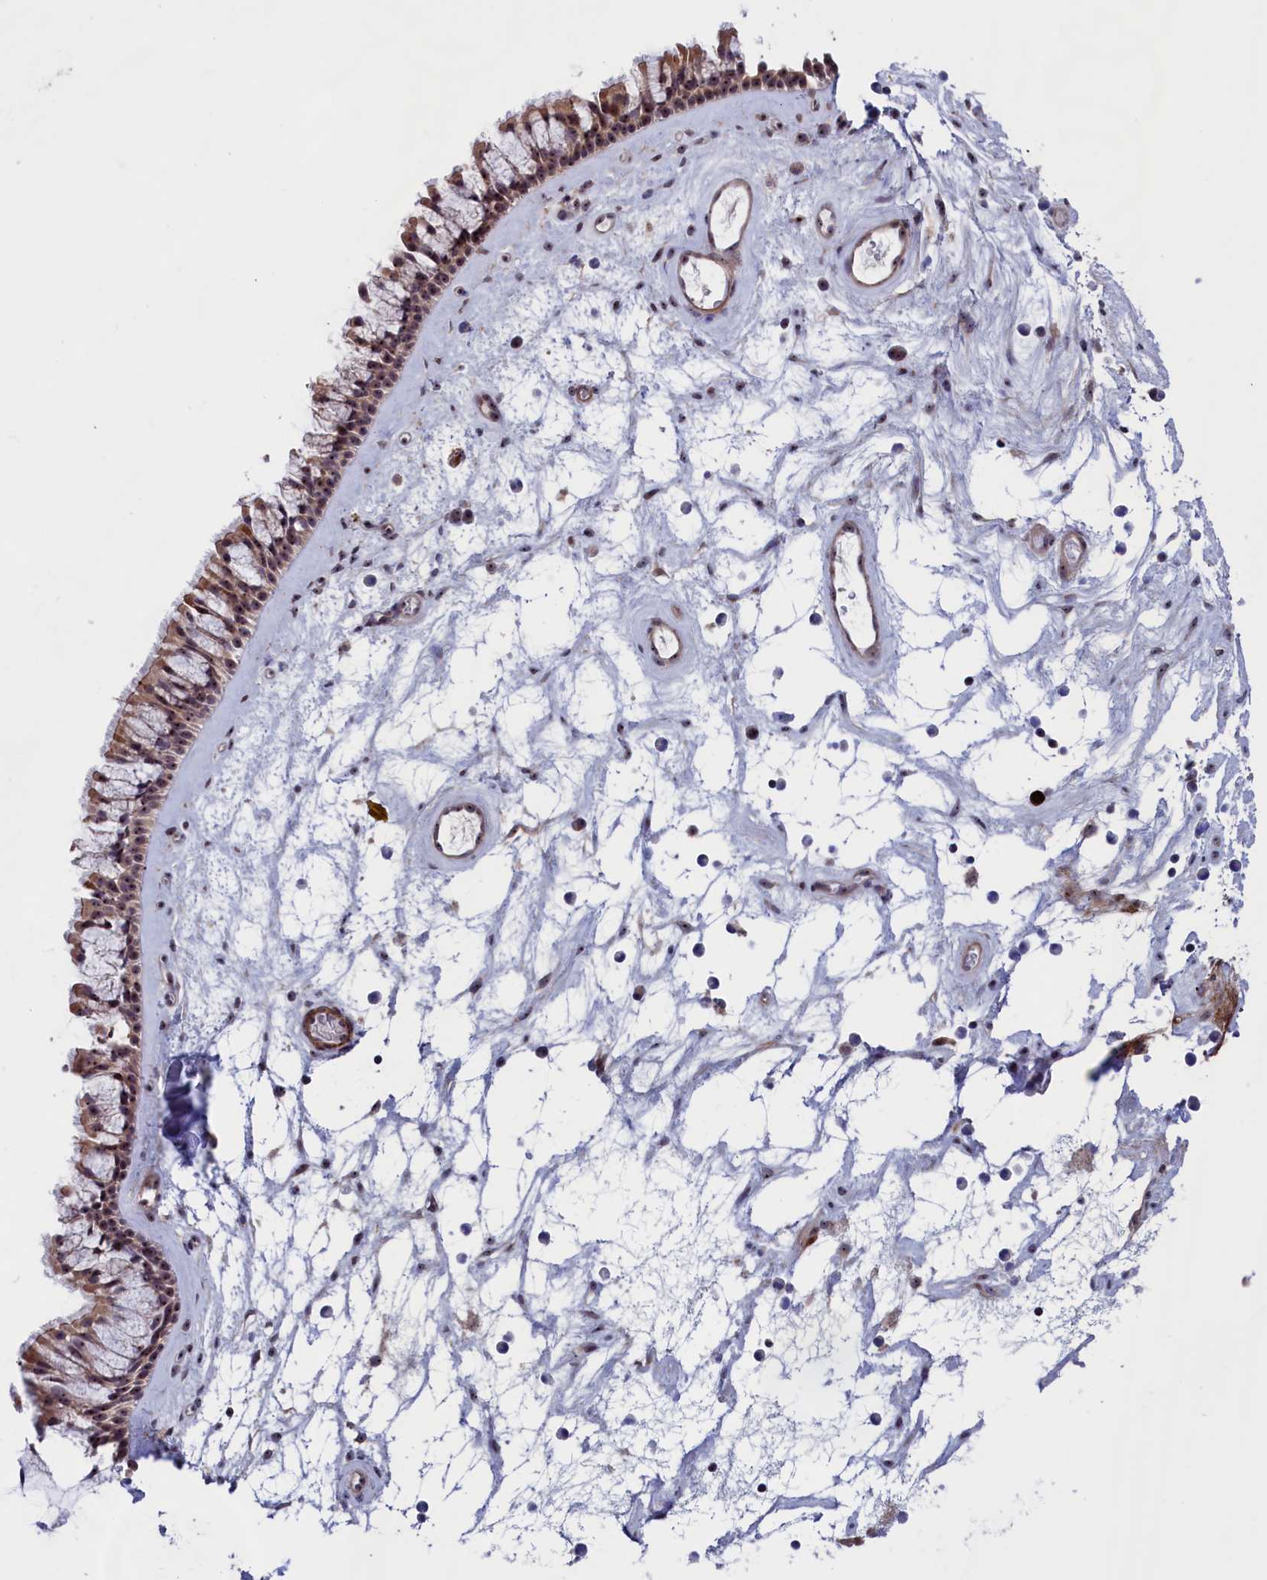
{"staining": {"intensity": "moderate", "quantity": ">75%", "location": "cytoplasmic/membranous,nuclear"}, "tissue": "nasopharynx", "cell_type": "Respiratory epithelial cells", "image_type": "normal", "snomed": [{"axis": "morphology", "description": "Normal tissue, NOS"}, {"axis": "topography", "description": "Nasopharynx"}], "caption": "This is a micrograph of immunohistochemistry staining of benign nasopharynx, which shows moderate expression in the cytoplasmic/membranous,nuclear of respiratory epithelial cells.", "gene": "PPAN", "patient": {"sex": "male", "age": 64}}